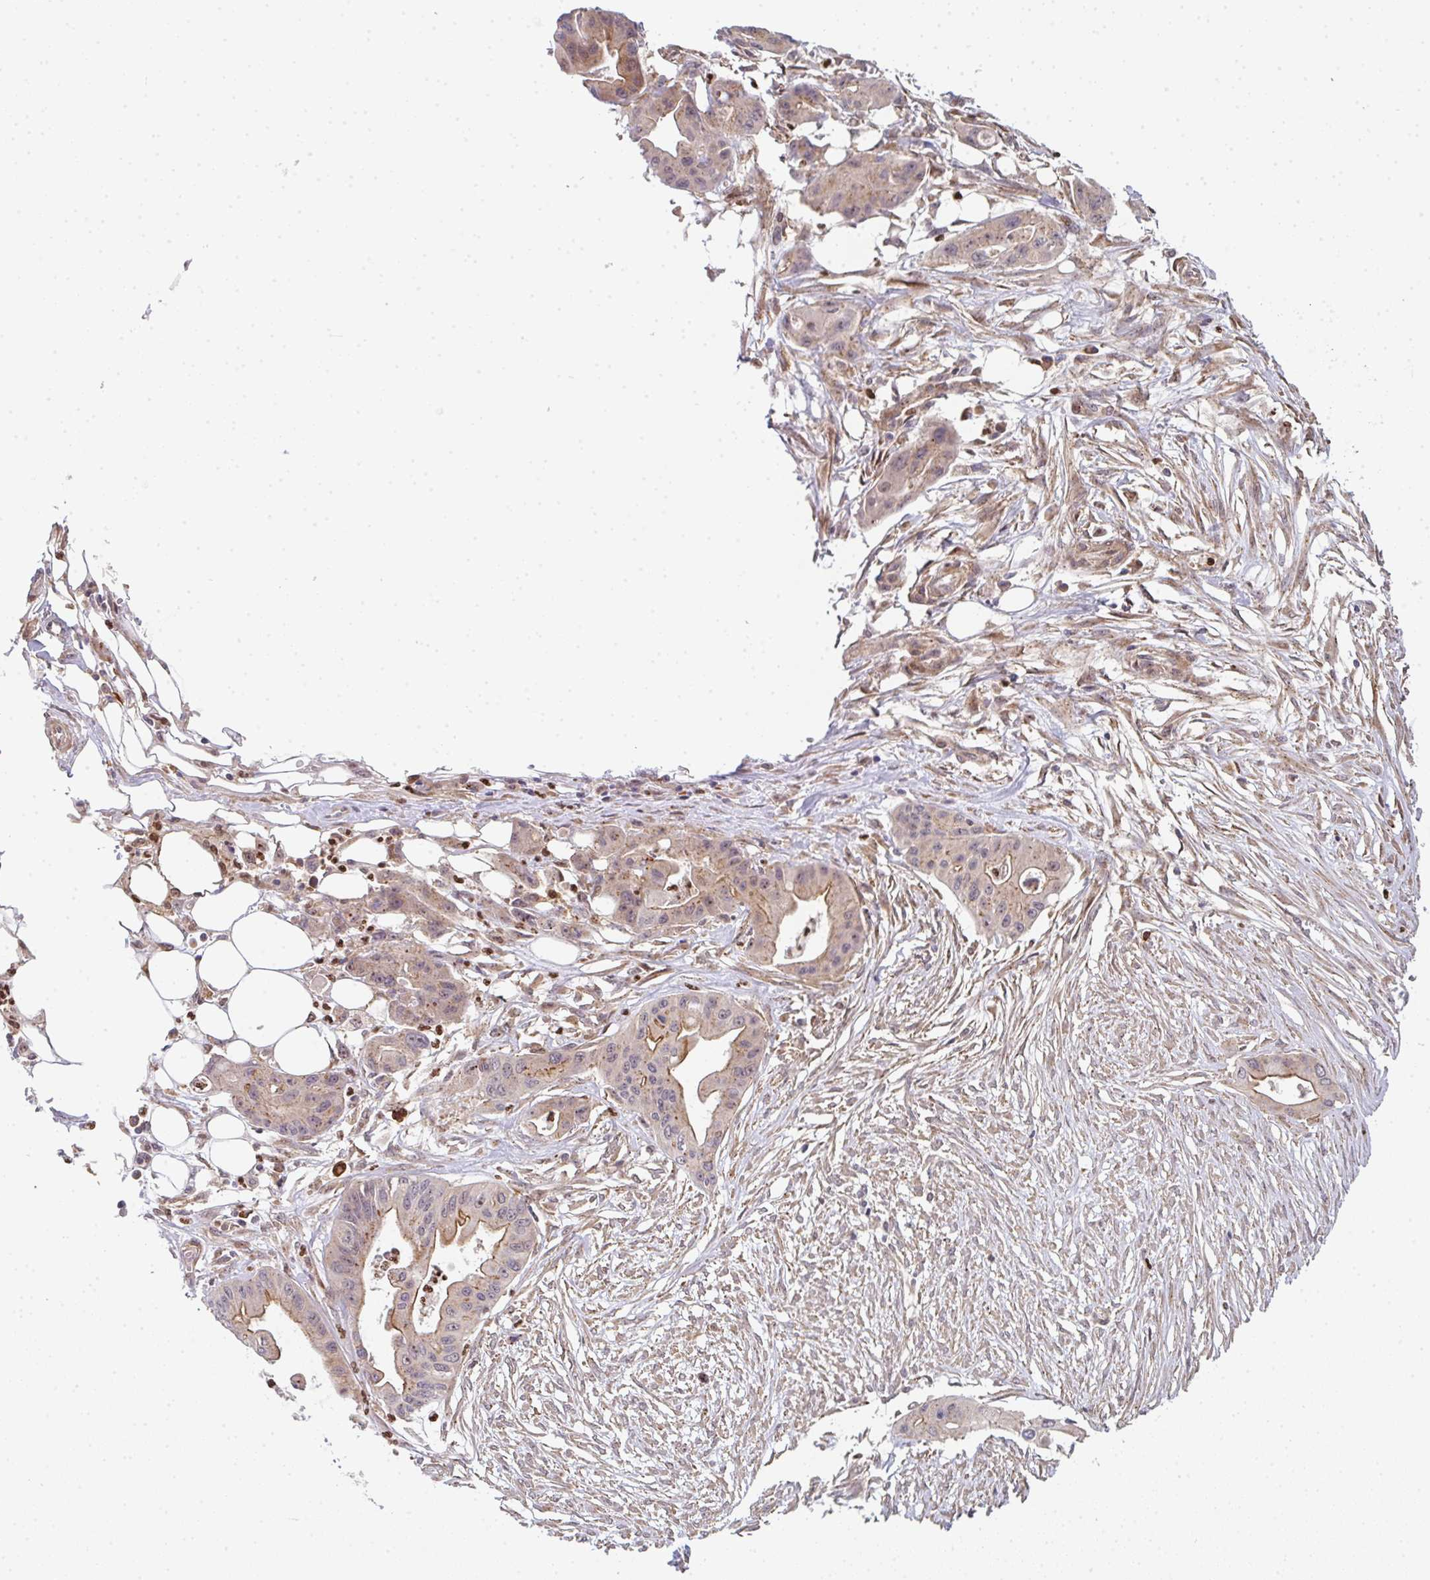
{"staining": {"intensity": "moderate", "quantity": "<25%", "location": "cytoplasmic/membranous,nuclear"}, "tissue": "ovarian cancer", "cell_type": "Tumor cells", "image_type": "cancer", "snomed": [{"axis": "morphology", "description": "Cystadenocarcinoma, mucinous, NOS"}, {"axis": "topography", "description": "Ovary"}], "caption": "Approximately <25% of tumor cells in ovarian cancer exhibit moderate cytoplasmic/membranous and nuclear protein positivity as visualized by brown immunohistochemical staining.", "gene": "SIMC1", "patient": {"sex": "female", "age": 70}}